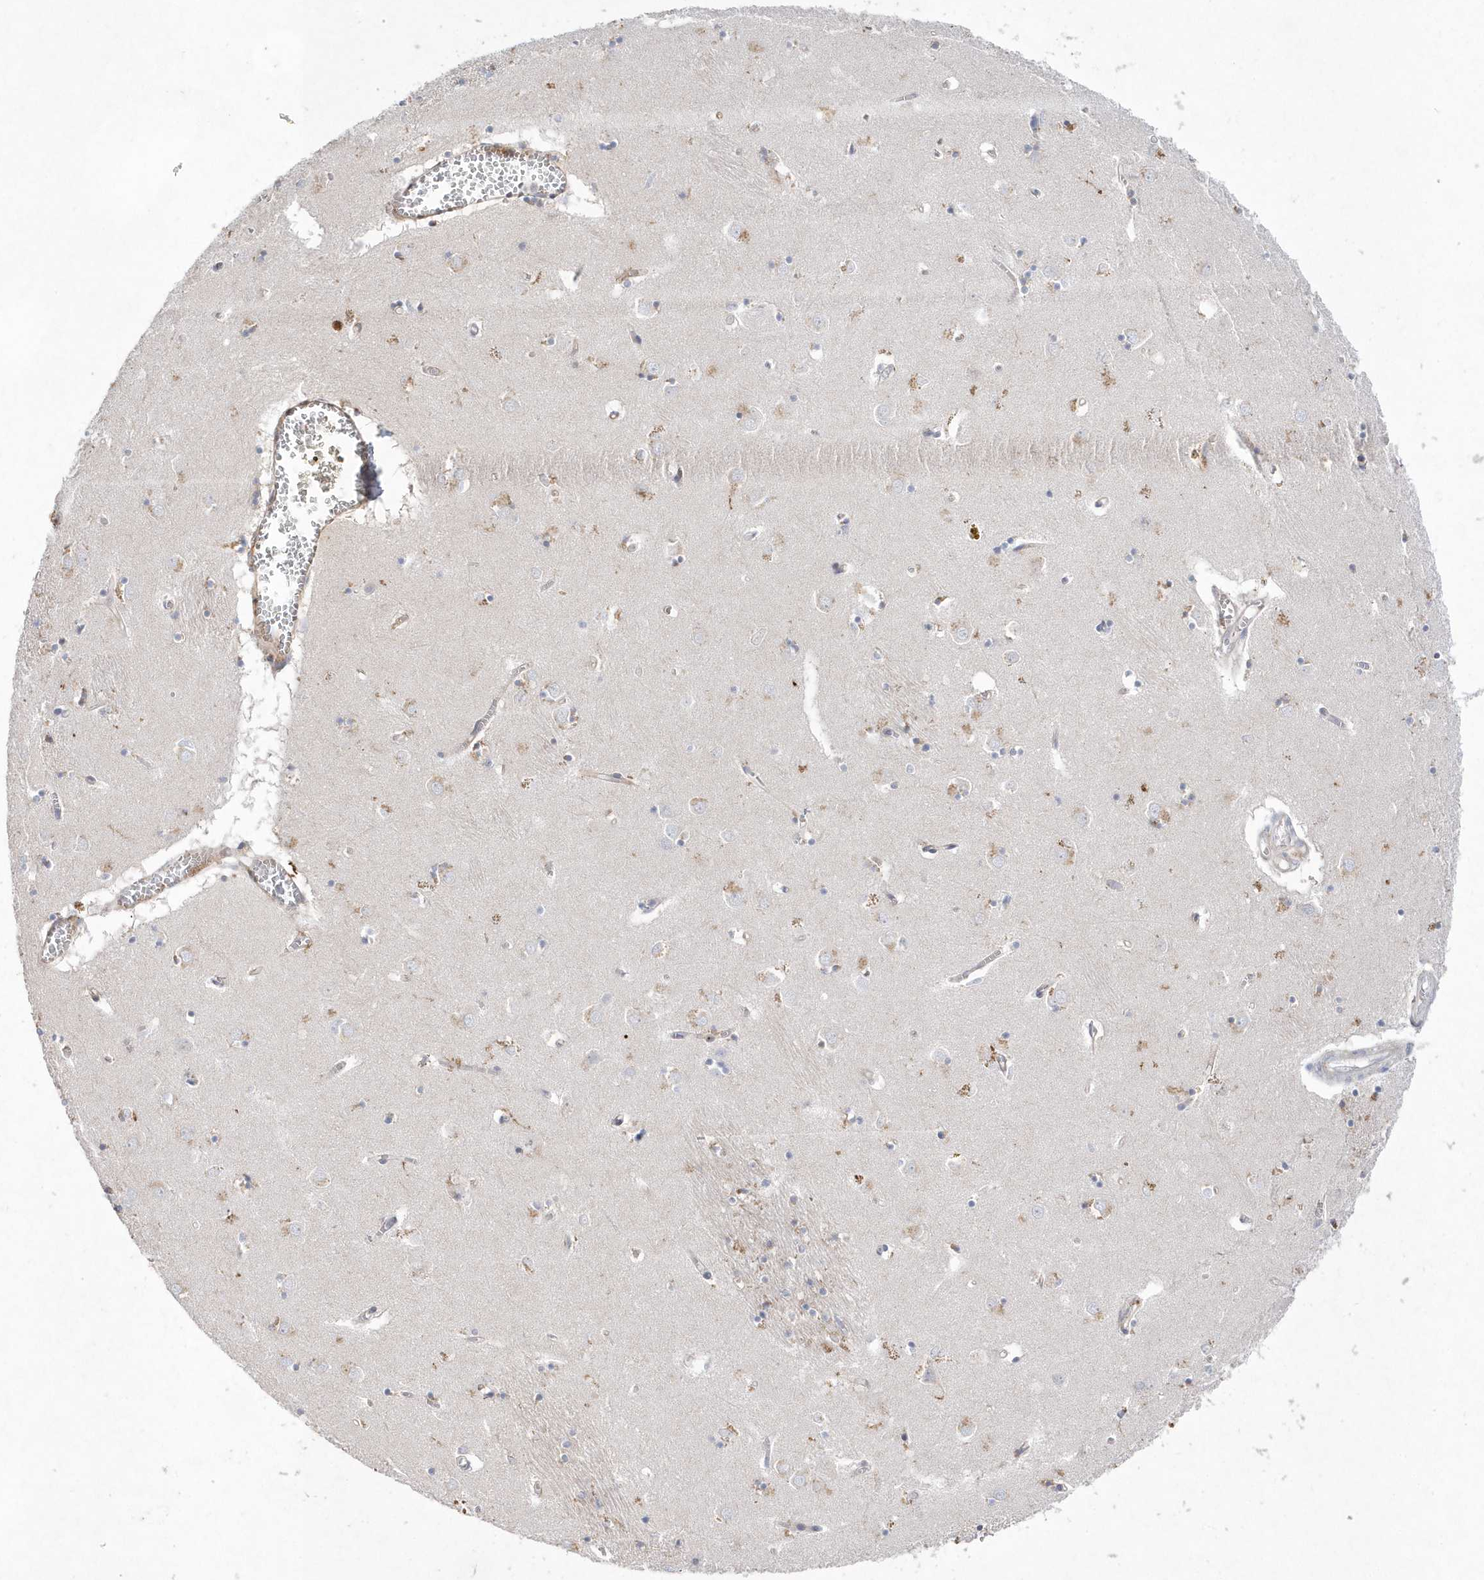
{"staining": {"intensity": "moderate", "quantity": "<25%", "location": "cytoplasmic/membranous"}, "tissue": "caudate", "cell_type": "Glial cells", "image_type": "normal", "snomed": [{"axis": "morphology", "description": "Normal tissue, NOS"}, {"axis": "topography", "description": "Lateral ventricle wall"}], "caption": "Immunohistochemical staining of normal caudate shows <25% levels of moderate cytoplasmic/membranous protein expression in approximately <25% of glial cells. (IHC, brightfield microscopy, high magnification).", "gene": "TMEM132B", "patient": {"sex": "male", "age": 70}}